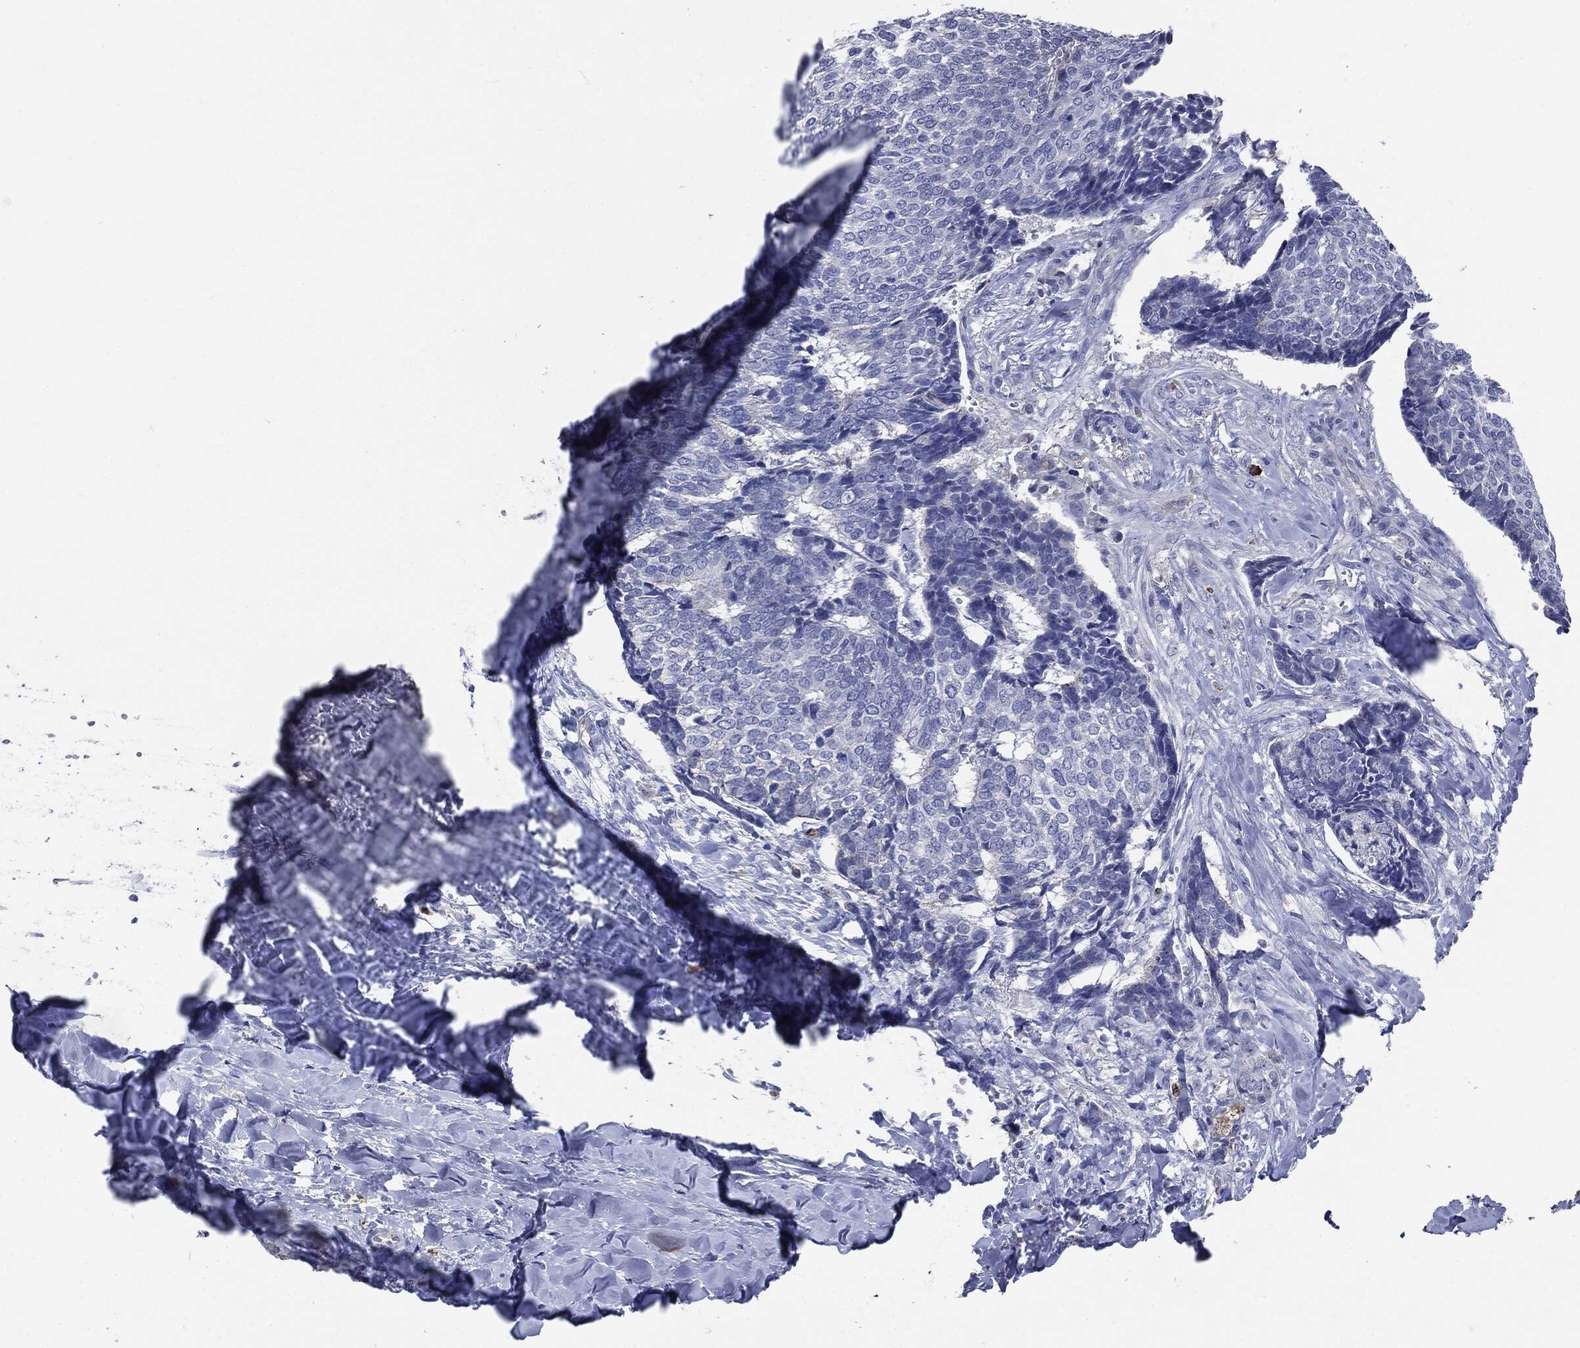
{"staining": {"intensity": "negative", "quantity": "none", "location": "none"}, "tissue": "skin cancer", "cell_type": "Tumor cells", "image_type": "cancer", "snomed": [{"axis": "morphology", "description": "Basal cell carcinoma"}, {"axis": "topography", "description": "Skin"}], "caption": "There is no significant staining in tumor cells of basal cell carcinoma (skin).", "gene": "PTGS2", "patient": {"sex": "male", "age": 86}}